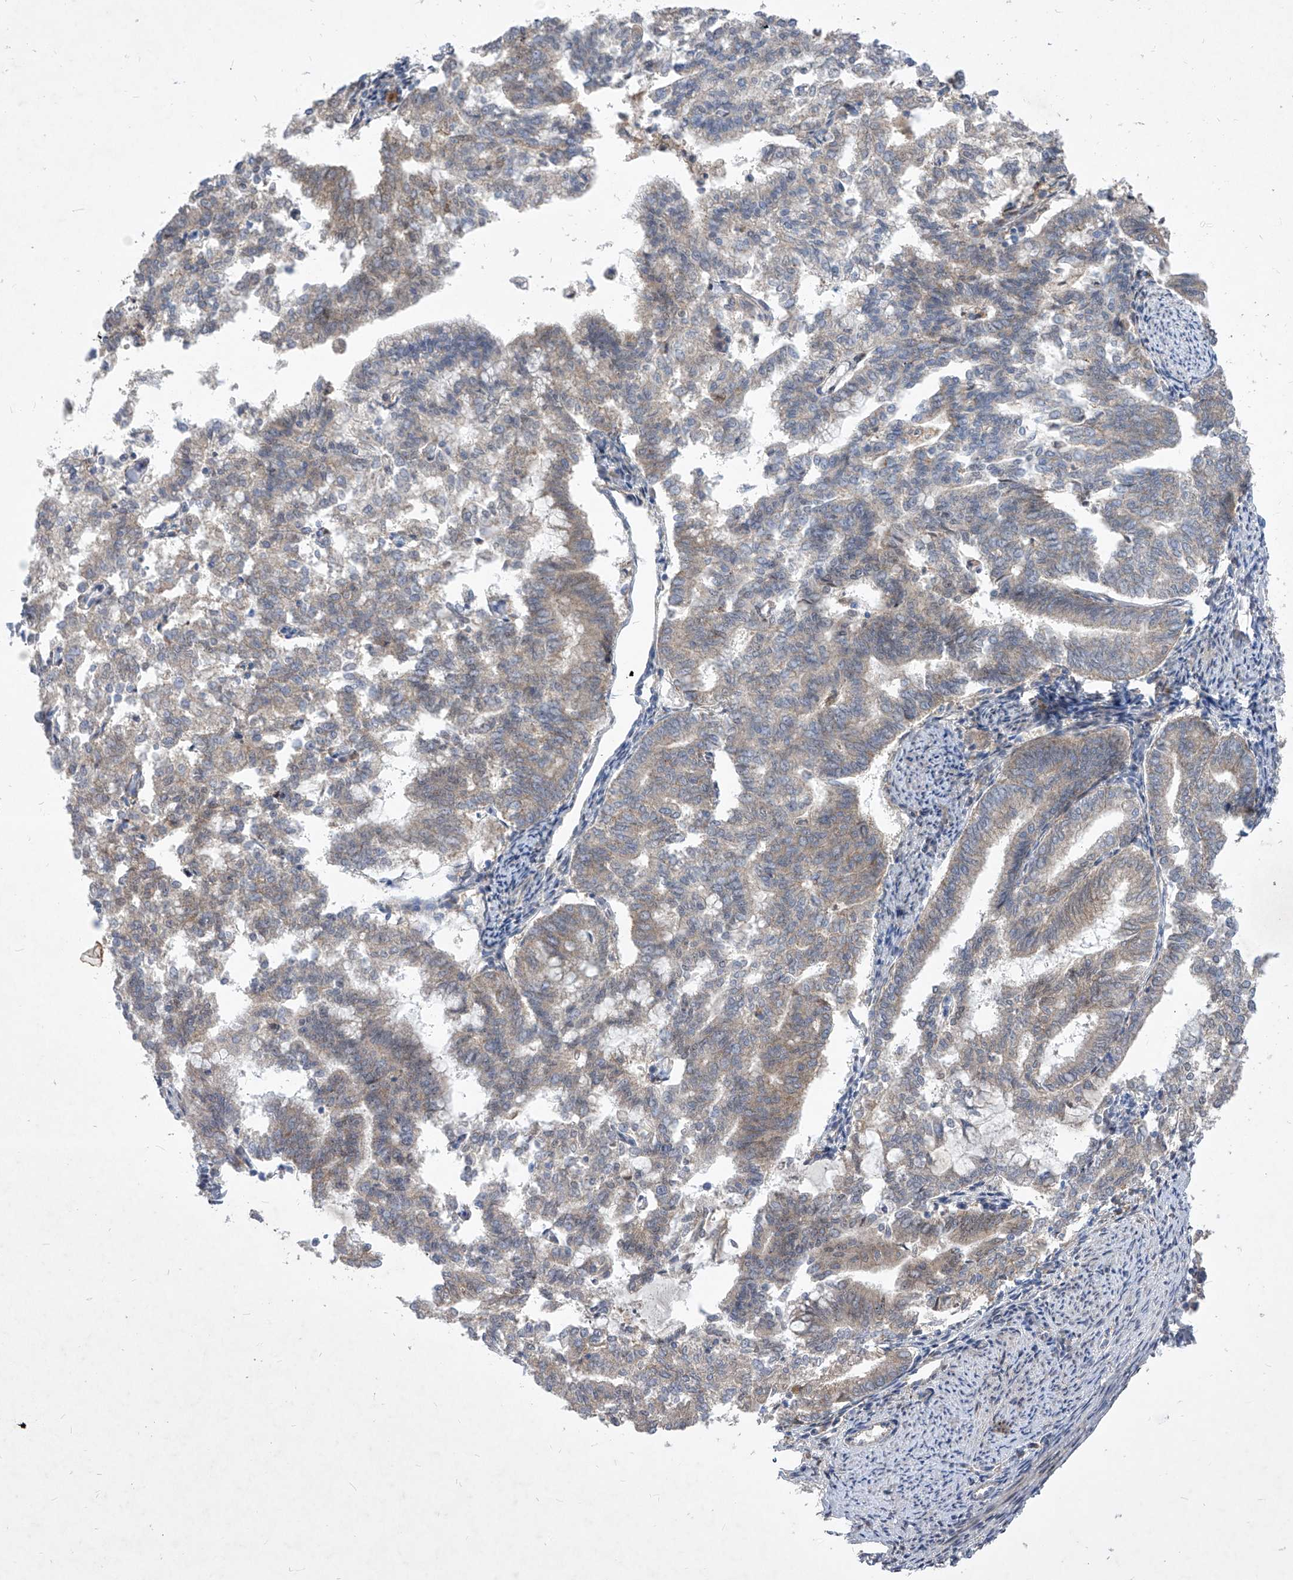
{"staining": {"intensity": "weak", "quantity": "<25%", "location": "cytoplasmic/membranous"}, "tissue": "endometrial cancer", "cell_type": "Tumor cells", "image_type": "cancer", "snomed": [{"axis": "morphology", "description": "Adenocarcinoma, NOS"}, {"axis": "topography", "description": "Endometrium"}], "caption": "An IHC photomicrograph of endometrial adenocarcinoma is shown. There is no staining in tumor cells of endometrial adenocarcinoma.", "gene": "COQ3", "patient": {"sex": "female", "age": 79}}